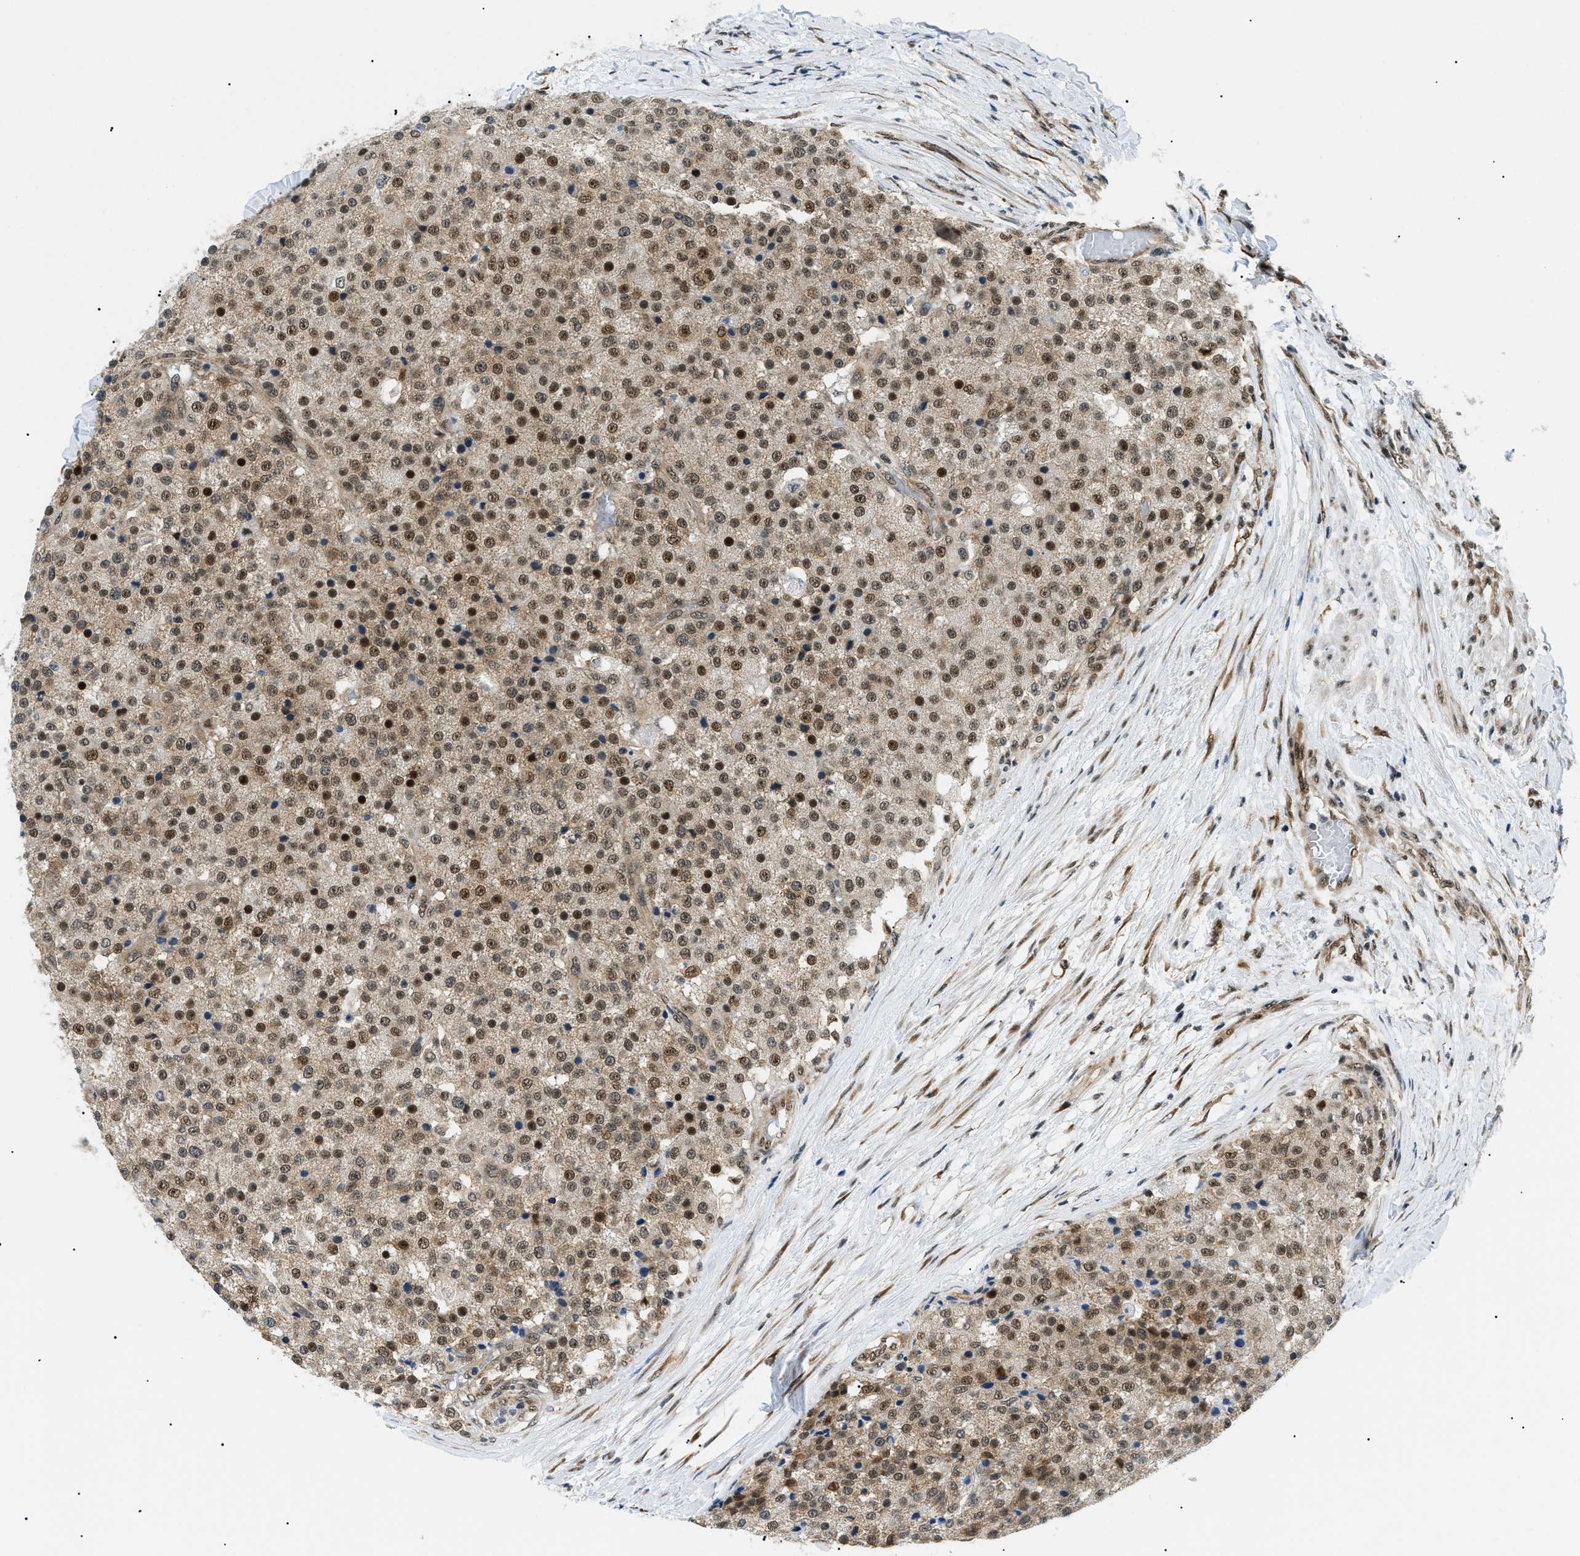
{"staining": {"intensity": "moderate", "quantity": ">75%", "location": "cytoplasmic/membranous,nuclear"}, "tissue": "testis cancer", "cell_type": "Tumor cells", "image_type": "cancer", "snomed": [{"axis": "morphology", "description": "Seminoma, NOS"}, {"axis": "topography", "description": "Testis"}], "caption": "Human testis cancer stained for a protein (brown) exhibits moderate cytoplasmic/membranous and nuclear positive expression in about >75% of tumor cells.", "gene": "CWC25", "patient": {"sex": "male", "age": 59}}